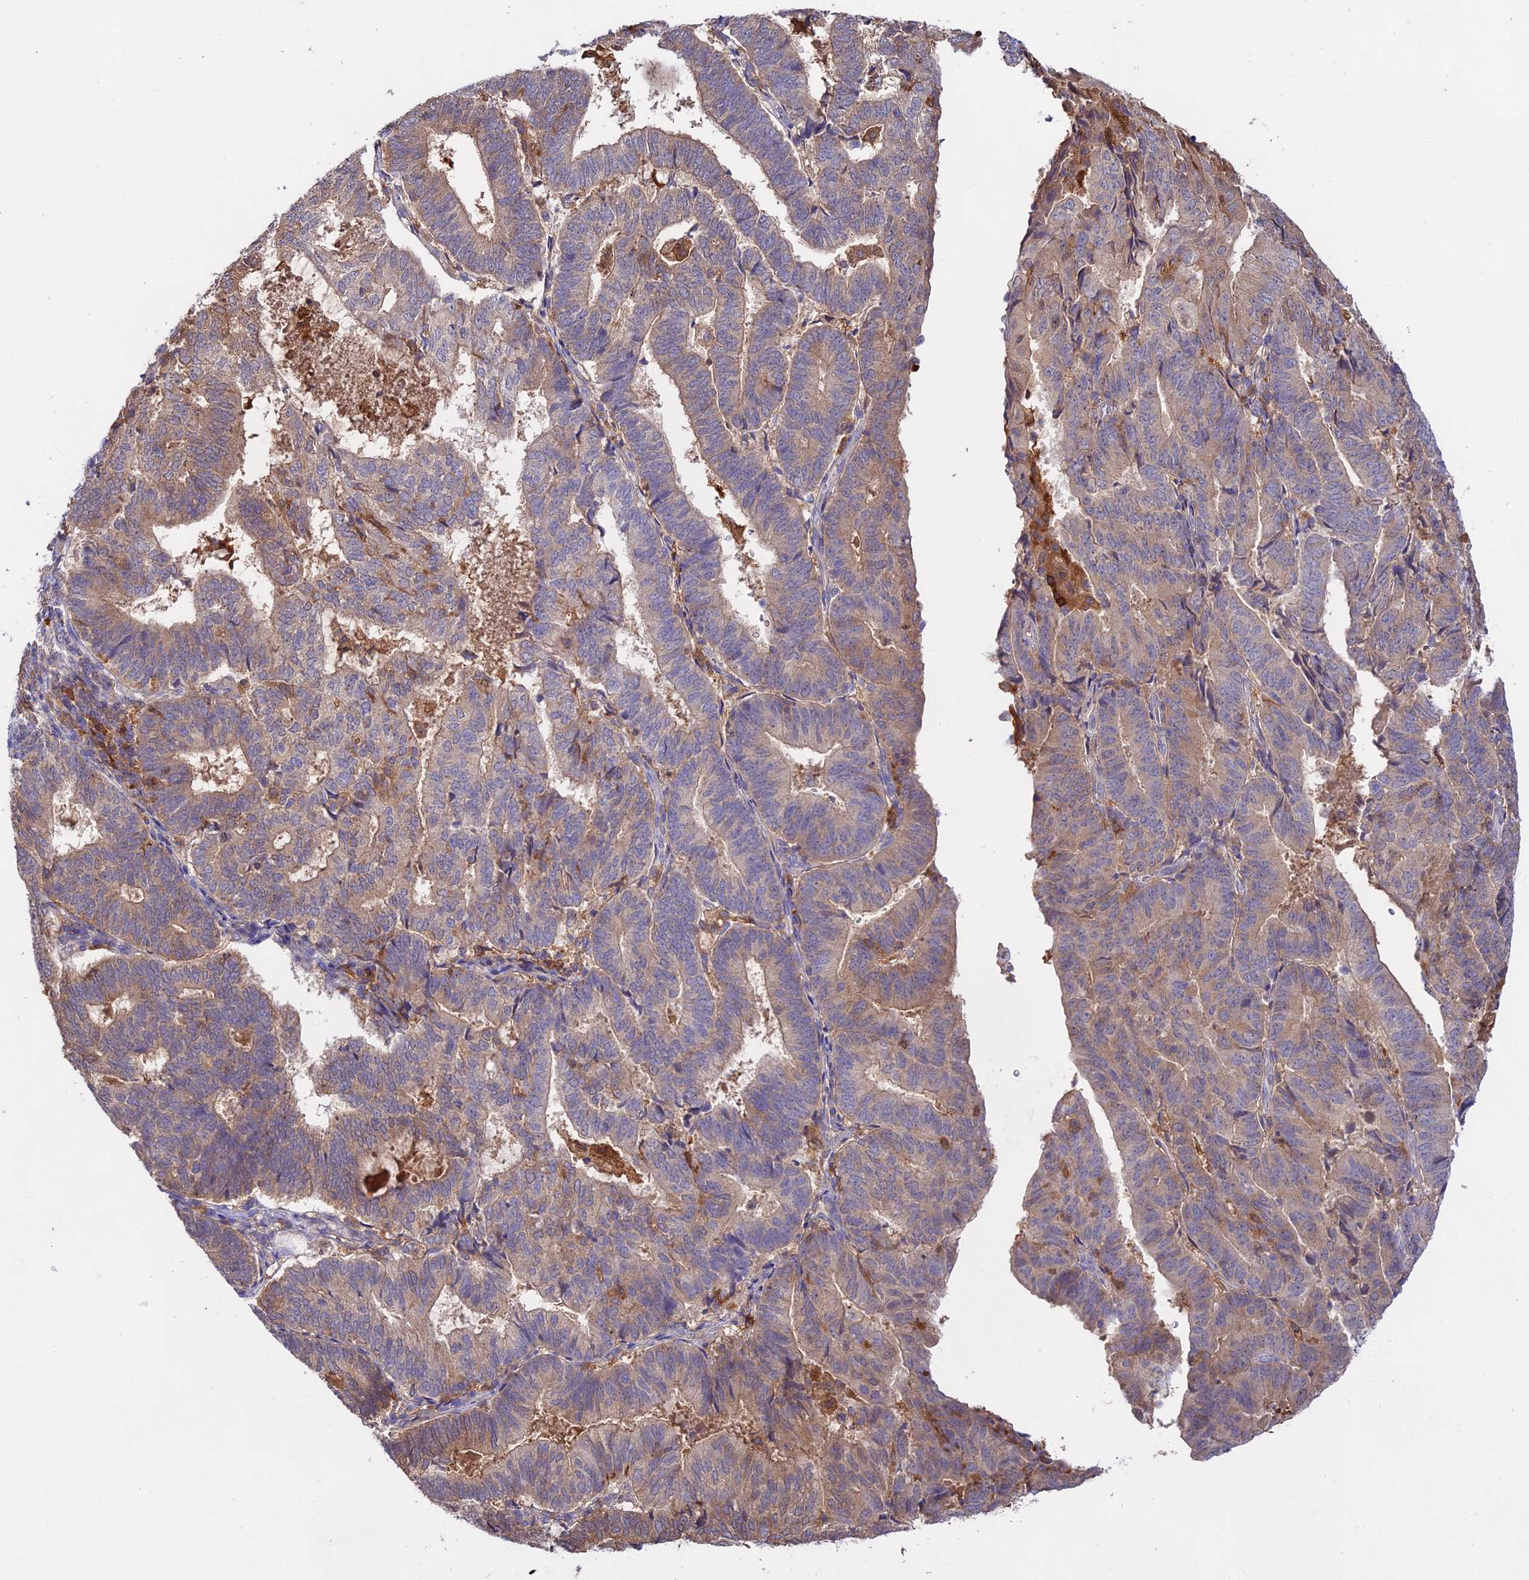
{"staining": {"intensity": "moderate", "quantity": "25%-75%", "location": "cytoplasmic/membranous"}, "tissue": "endometrial cancer", "cell_type": "Tumor cells", "image_type": "cancer", "snomed": [{"axis": "morphology", "description": "Adenocarcinoma, NOS"}, {"axis": "topography", "description": "Endometrium"}], "caption": "Immunohistochemistry (IHC) (DAB (3,3'-diaminobenzidine)) staining of human endometrial cancer demonstrates moderate cytoplasmic/membranous protein expression in approximately 25%-75% of tumor cells.", "gene": "FBP1", "patient": {"sex": "female", "age": 70}}